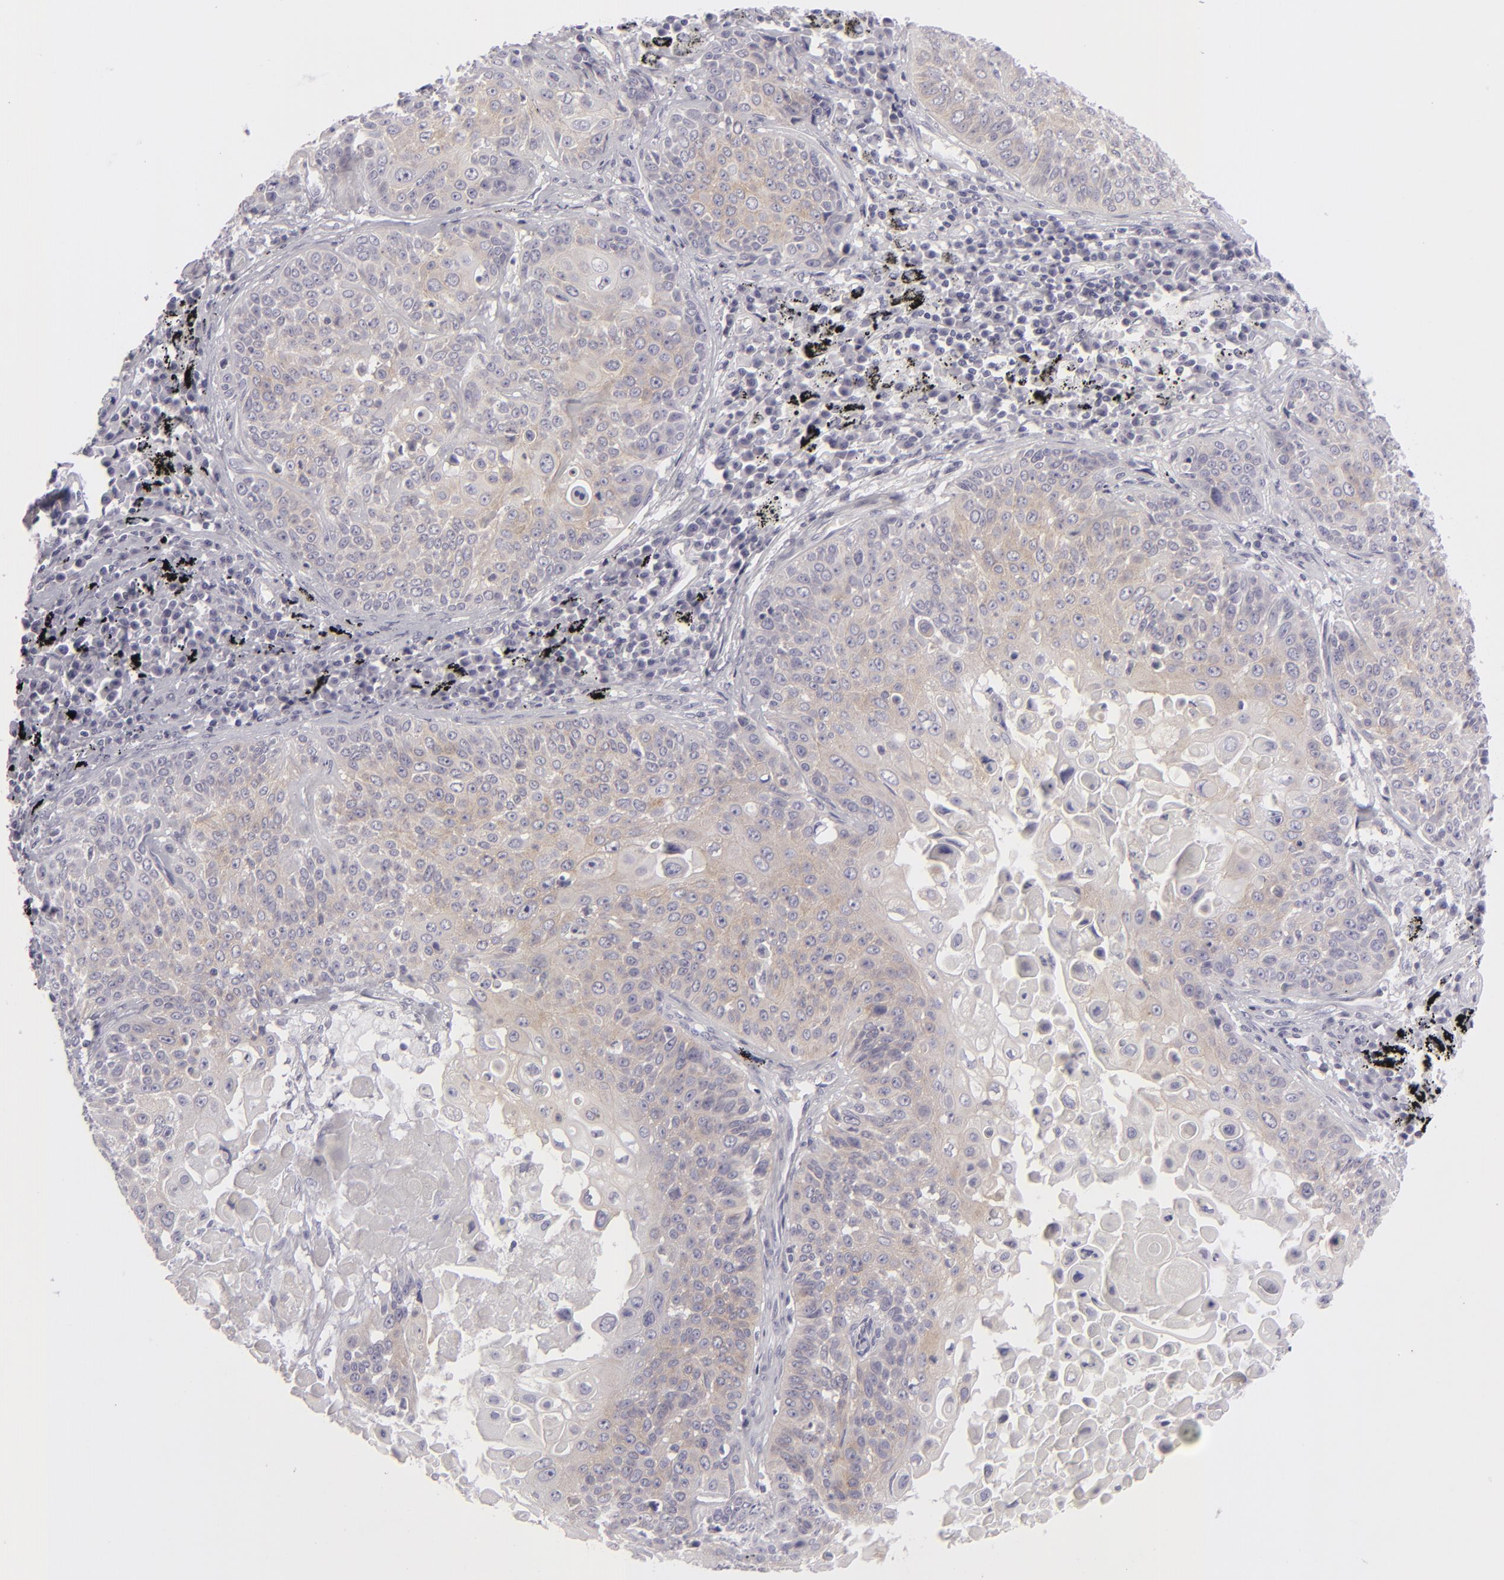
{"staining": {"intensity": "weak", "quantity": "25%-75%", "location": "cytoplasmic/membranous"}, "tissue": "lung cancer", "cell_type": "Tumor cells", "image_type": "cancer", "snomed": [{"axis": "morphology", "description": "Adenocarcinoma, NOS"}, {"axis": "topography", "description": "Lung"}], "caption": "There is low levels of weak cytoplasmic/membranous positivity in tumor cells of lung adenocarcinoma, as demonstrated by immunohistochemical staining (brown color).", "gene": "DLG4", "patient": {"sex": "male", "age": 60}}